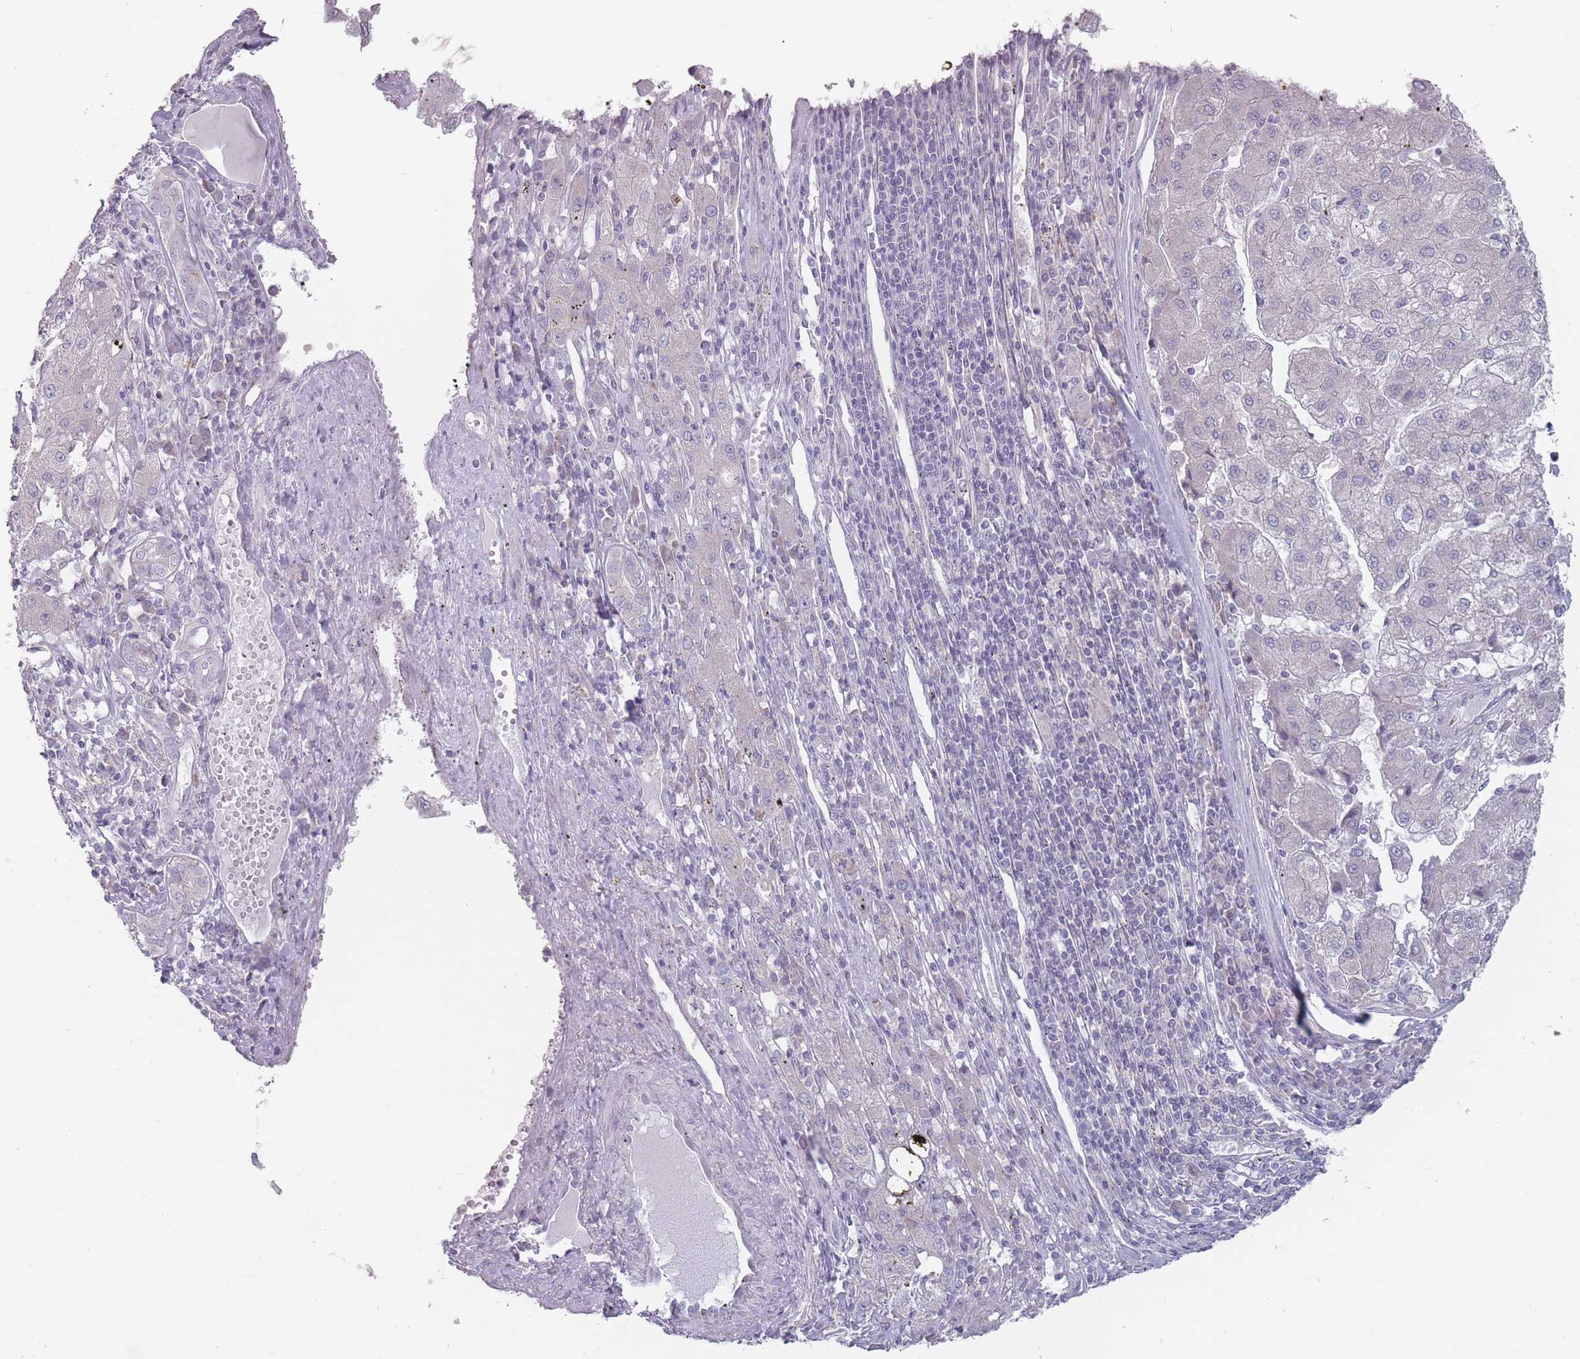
{"staining": {"intensity": "negative", "quantity": "none", "location": "none"}, "tissue": "liver cancer", "cell_type": "Tumor cells", "image_type": "cancer", "snomed": [{"axis": "morphology", "description": "Carcinoma, Hepatocellular, NOS"}, {"axis": "topography", "description": "Liver"}], "caption": "There is no significant positivity in tumor cells of liver cancer.", "gene": "AKAIN1", "patient": {"sex": "male", "age": 72}}